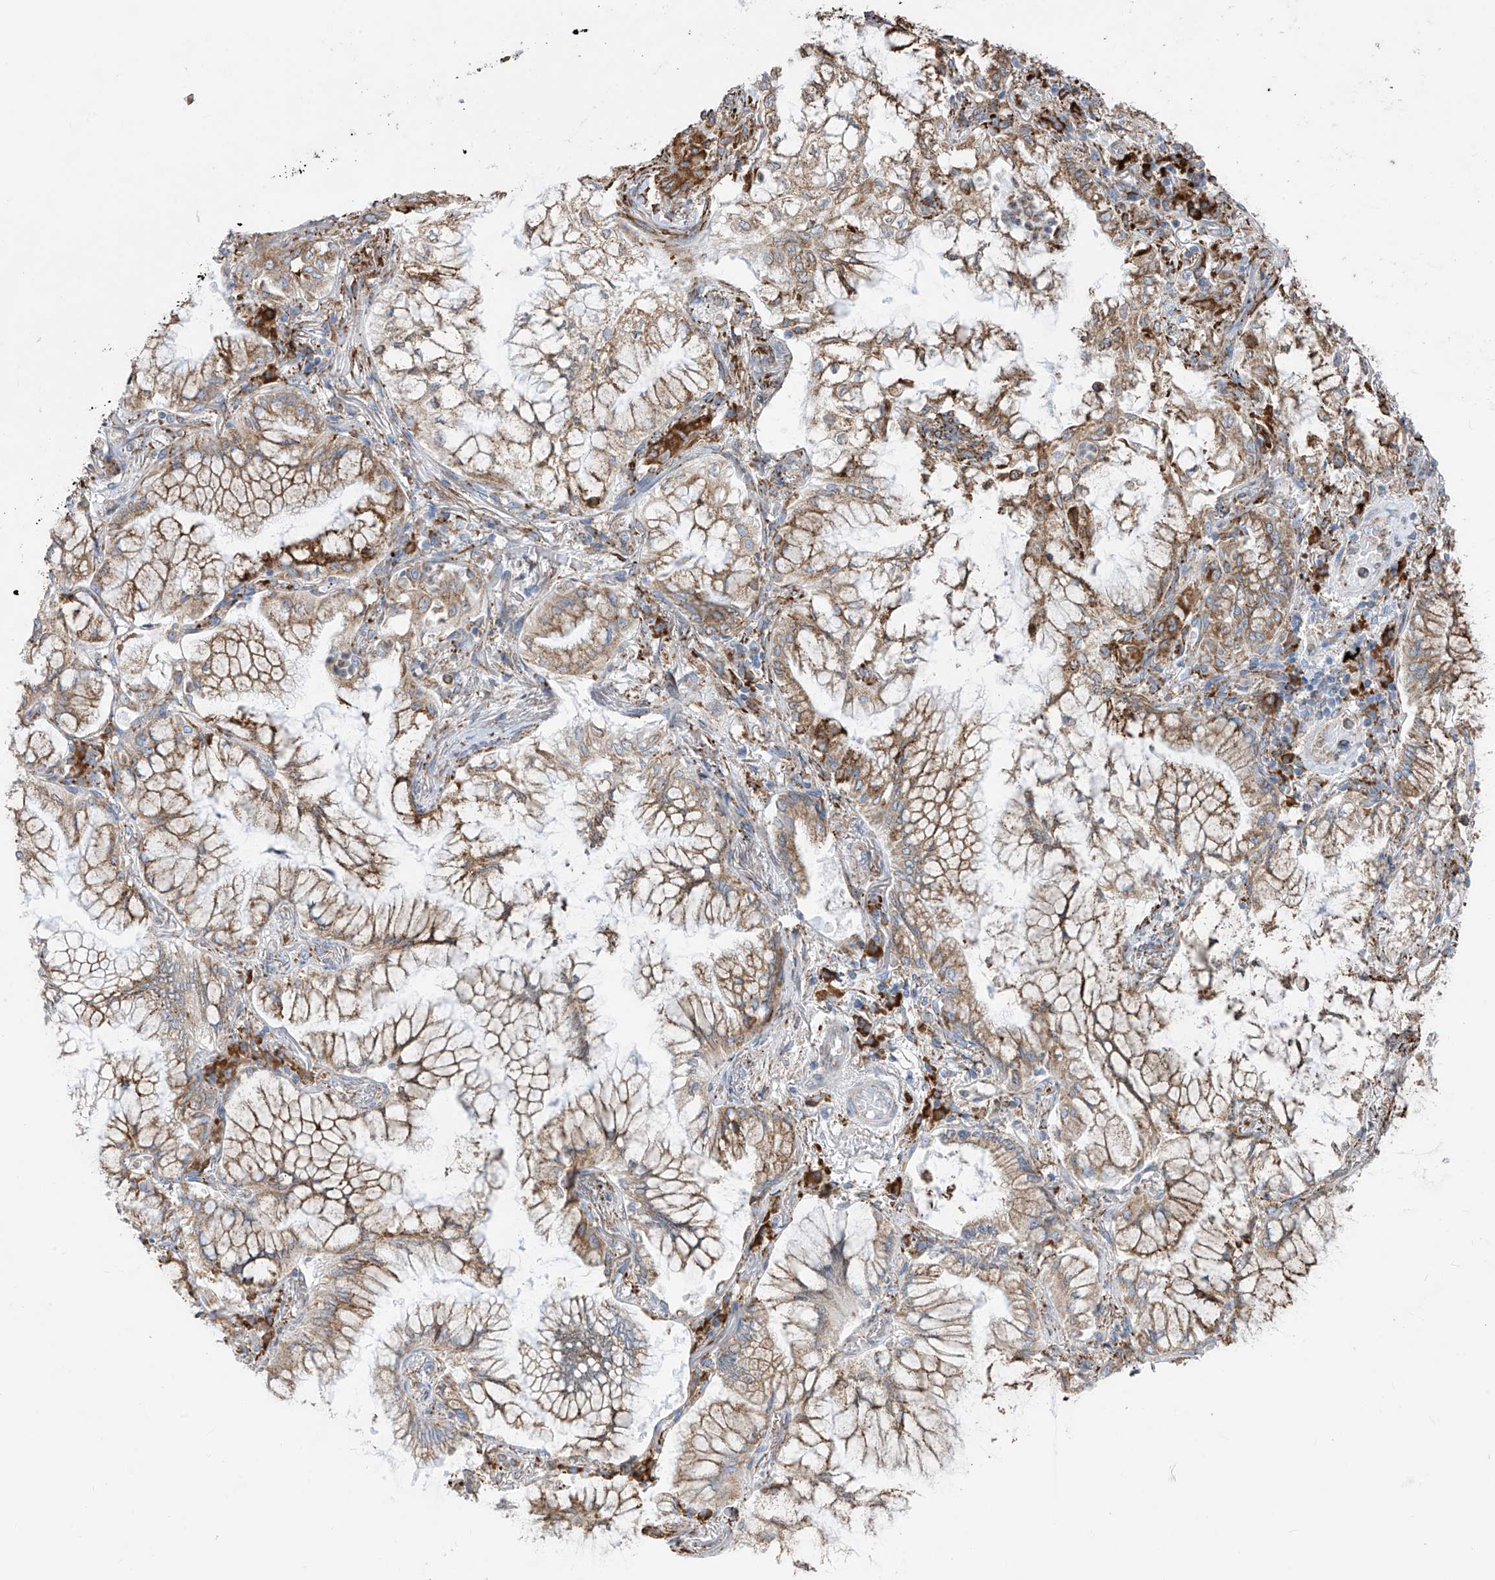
{"staining": {"intensity": "moderate", "quantity": ">75%", "location": "cytoplasmic/membranous"}, "tissue": "lung cancer", "cell_type": "Tumor cells", "image_type": "cancer", "snomed": [{"axis": "morphology", "description": "Adenocarcinoma, NOS"}, {"axis": "topography", "description": "Lung"}], "caption": "Moderate cytoplasmic/membranous expression is appreciated in approximately >75% of tumor cells in adenocarcinoma (lung). (Brightfield microscopy of DAB IHC at high magnification).", "gene": "ZNF354C", "patient": {"sex": "female", "age": 70}}